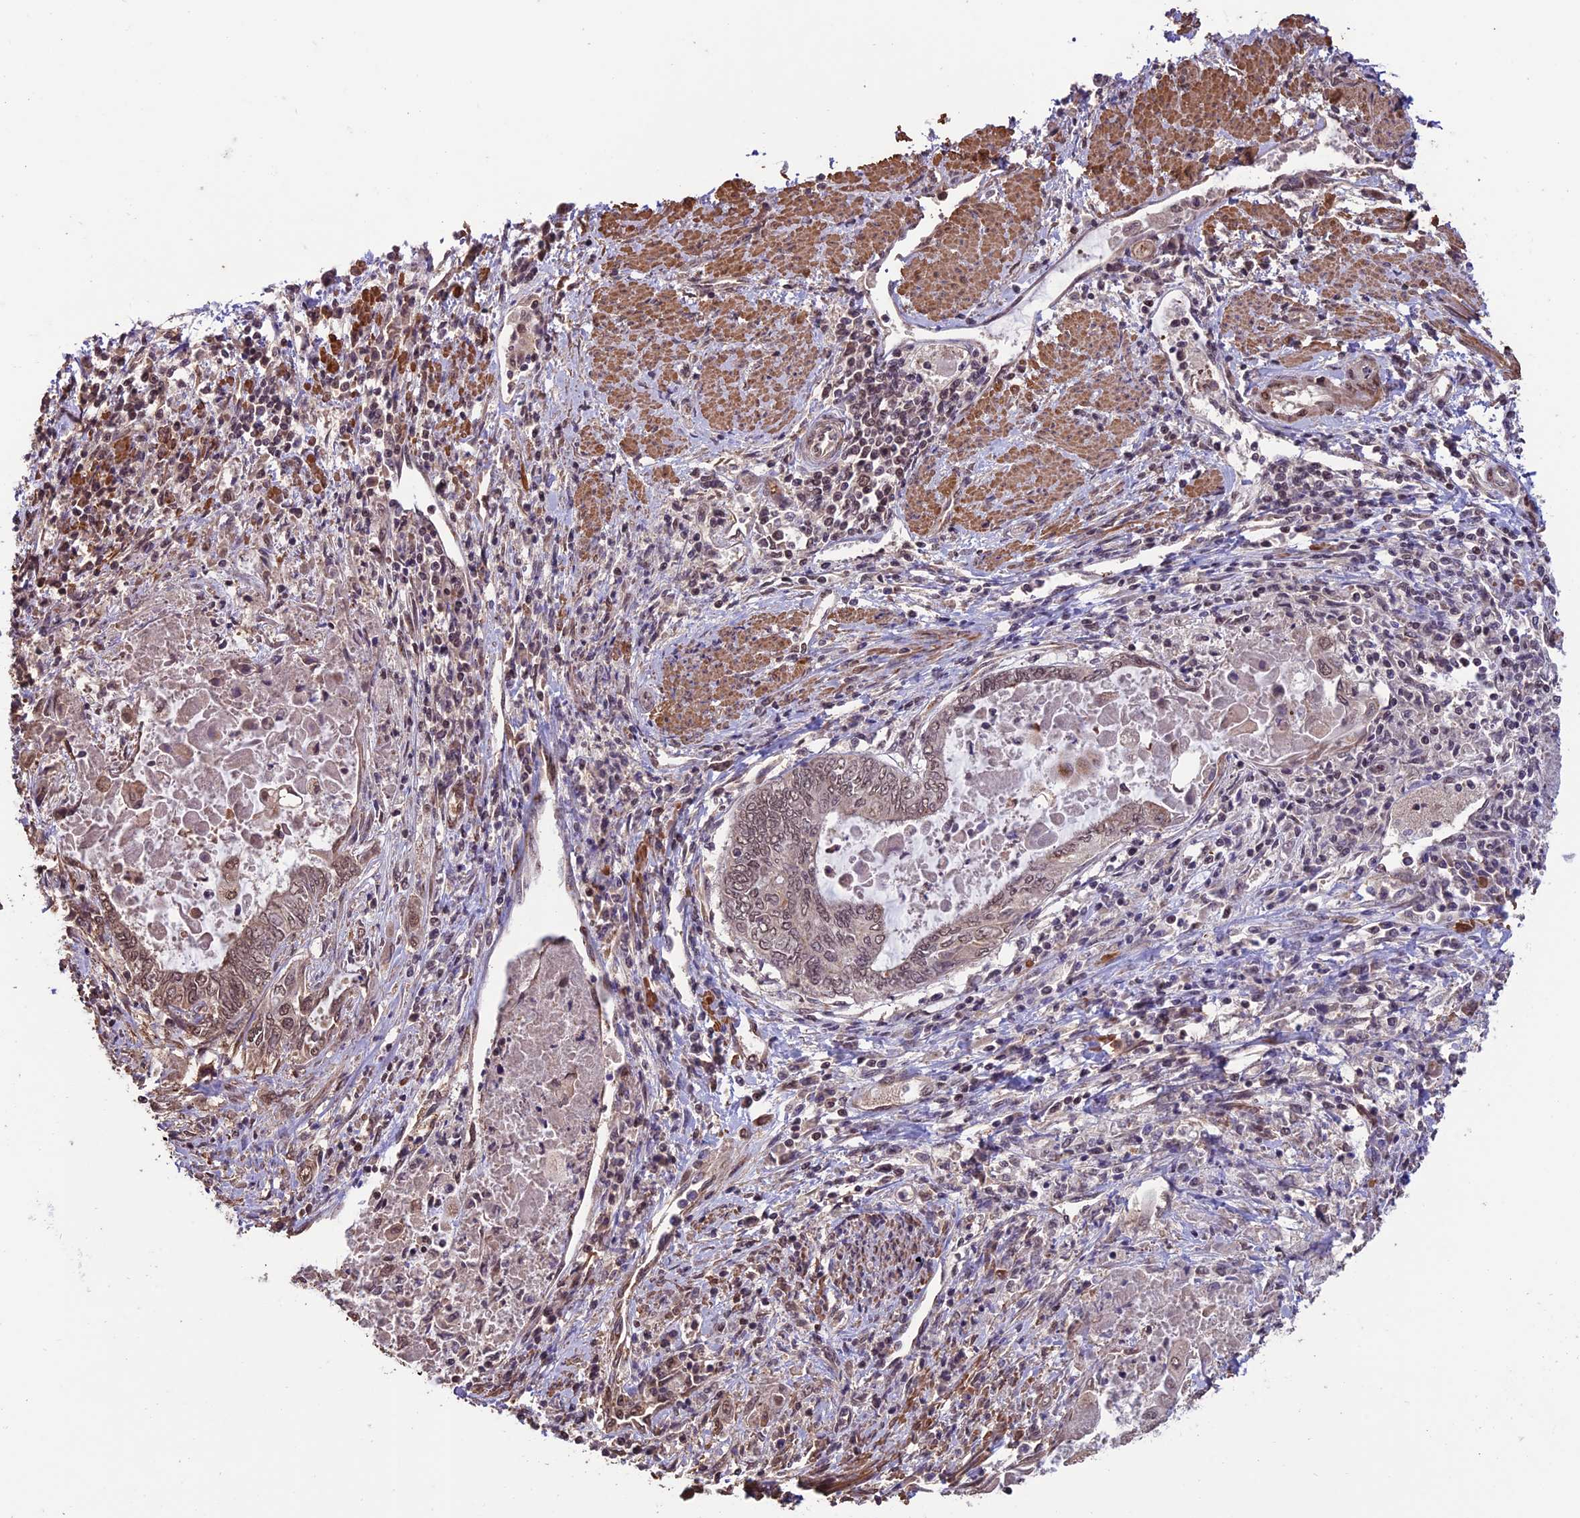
{"staining": {"intensity": "weak", "quantity": ">75%", "location": "nuclear"}, "tissue": "endometrial cancer", "cell_type": "Tumor cells", "image_type": "cancer", "snomed": [{"axis": "morphology", "description": "Adenocarcinoma, NOS"}, {"axis": "topography", "description": "Uterus"}, {"axis": "topography", "description": "Endometrium"}], "caption": "Protein staining shows weak nuclear positivity in about >75% of tumor cells in adenocarcinoma (endometrial).", "gene": "CABIN1", "patient": {"sex": "female", "age": 70}}